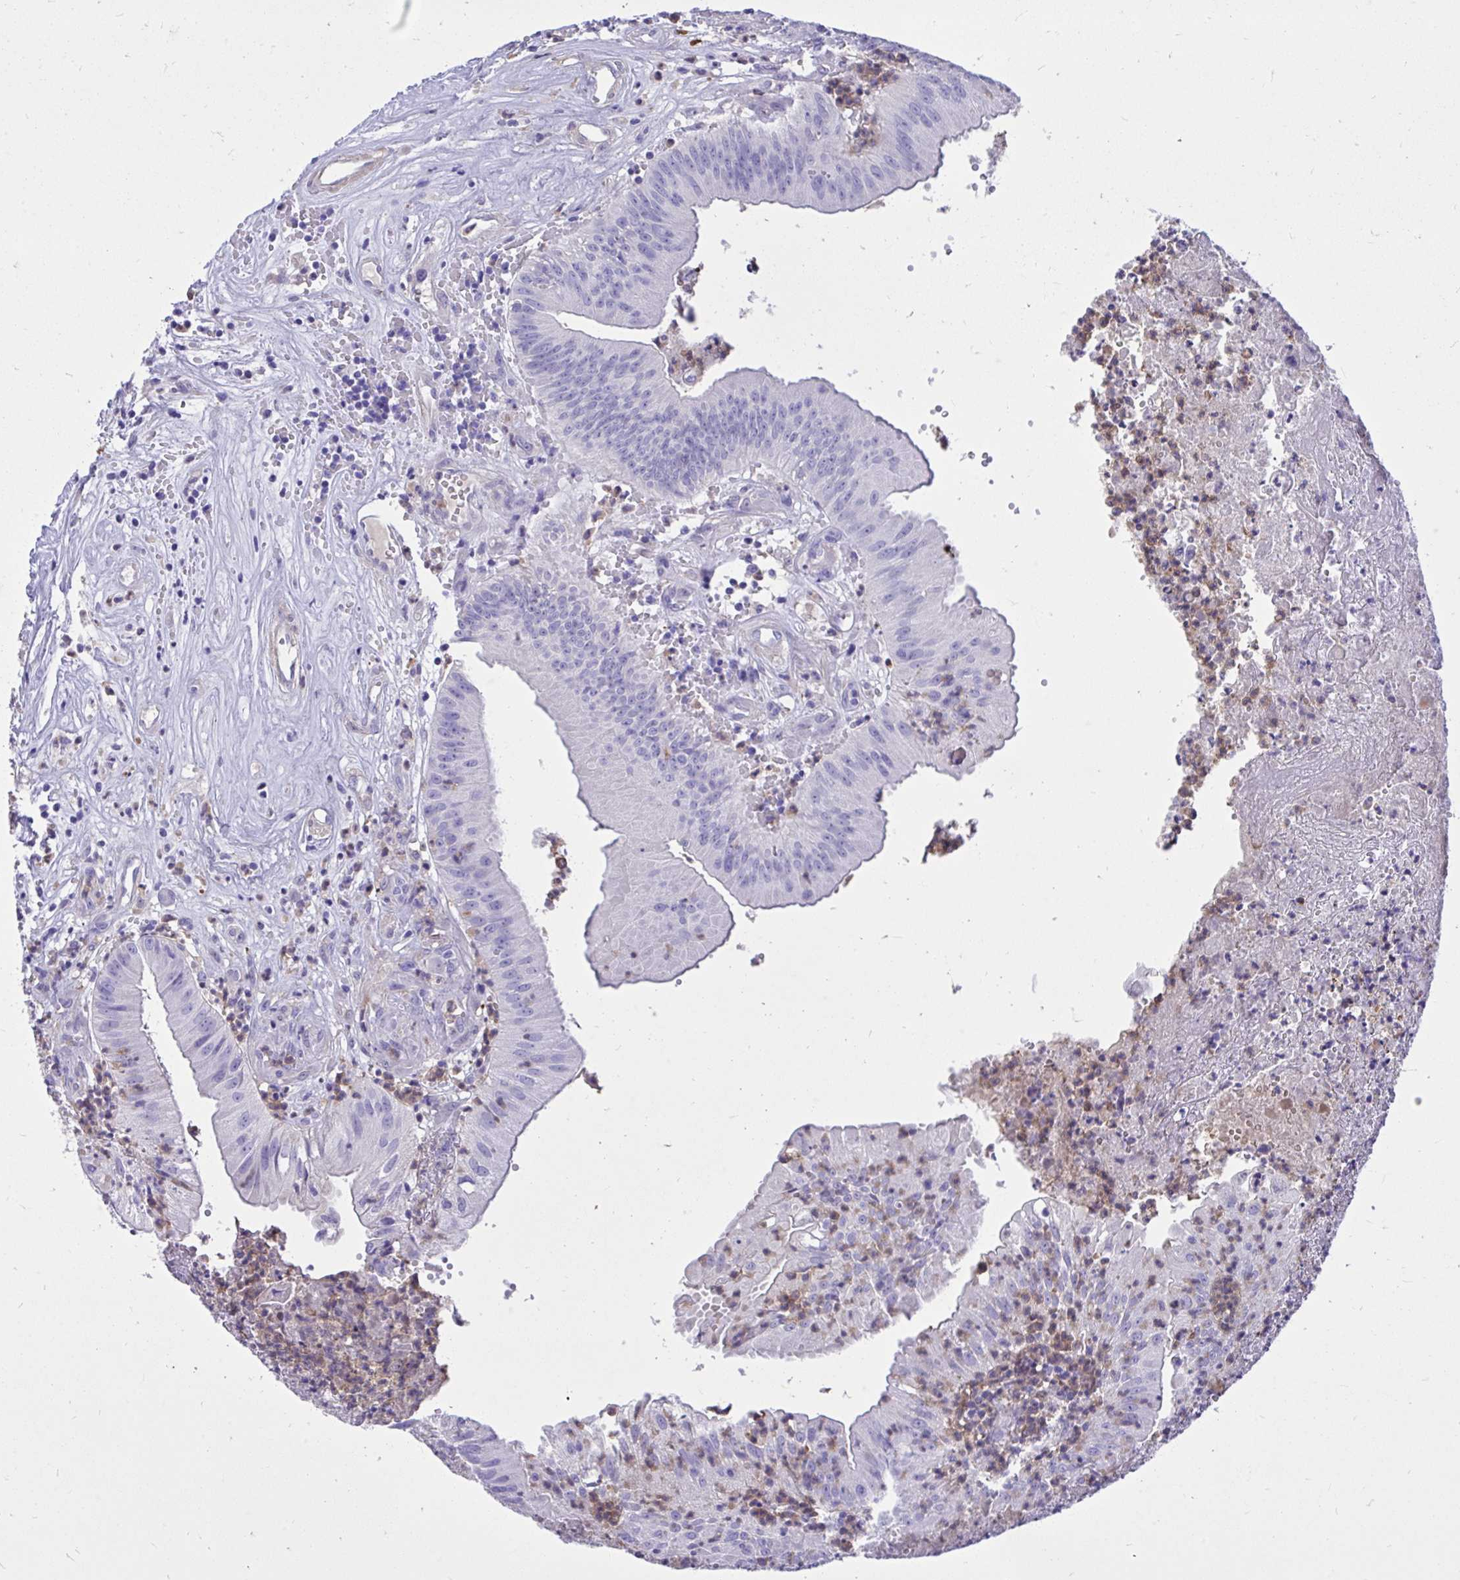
{"staining": {"intensity": "negative", "quantity": "none", "location": "none"}, "tissue": "head and neck cancer", "cell_type": "Tumor cells", "image_type": "cancer", "snomed": [{"axis": "morphology", "description": "Adenocarcinoma, NOS"}, {"axis": "topography", "description": "Head-Neck"}], "caption": "Immunohistochemistry micrograph of head and neck cancer stained for a protein (brown), which reveals no expression in tumor cells.", "gene": "TLR7", "patient": {"sex": "male", "age": 44}}